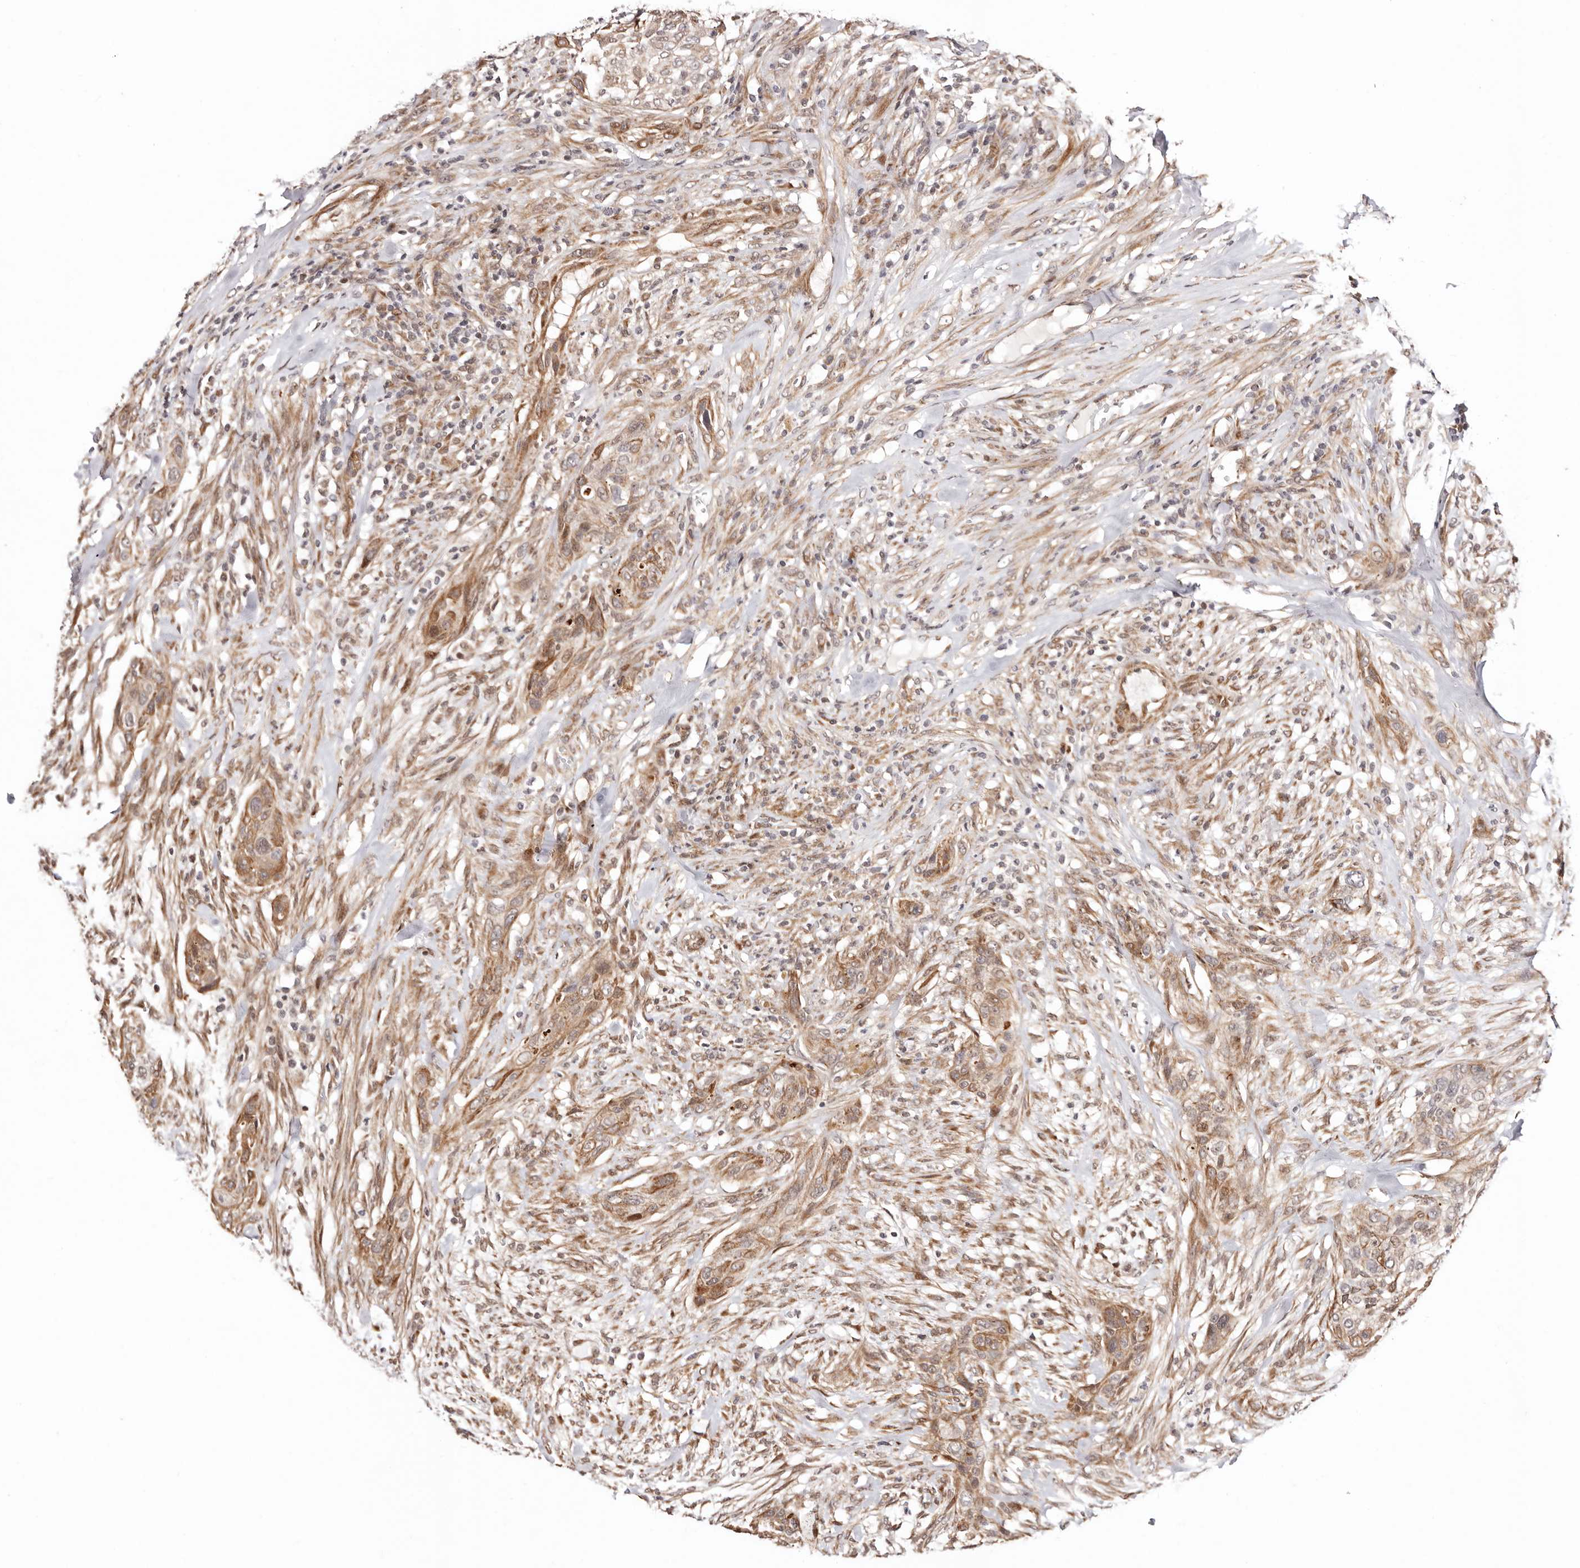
{"staining": {"intensity": "moderate", "quantity": "25%-75%", "location": "cytoplasmic/membranous"}, "tissue": "urothelial cancer", "cell_type": "Tumor cells", "image_type": "cancer", "snomed": [{"axis": "morphology", "description": "Urothelial carcinoma, High grade"}, {"axis": "topography", "description": "Urinary bladder"}], "caption": "This is an image of immunohistochemistry (IHC) staining of high-grade urothelial carcinoma, which shows moderate expression in the cytoplasmic/membranous of tumor cells.", "gene": "HIVEP3", "patient": {"sex": "male", "age": 35}}